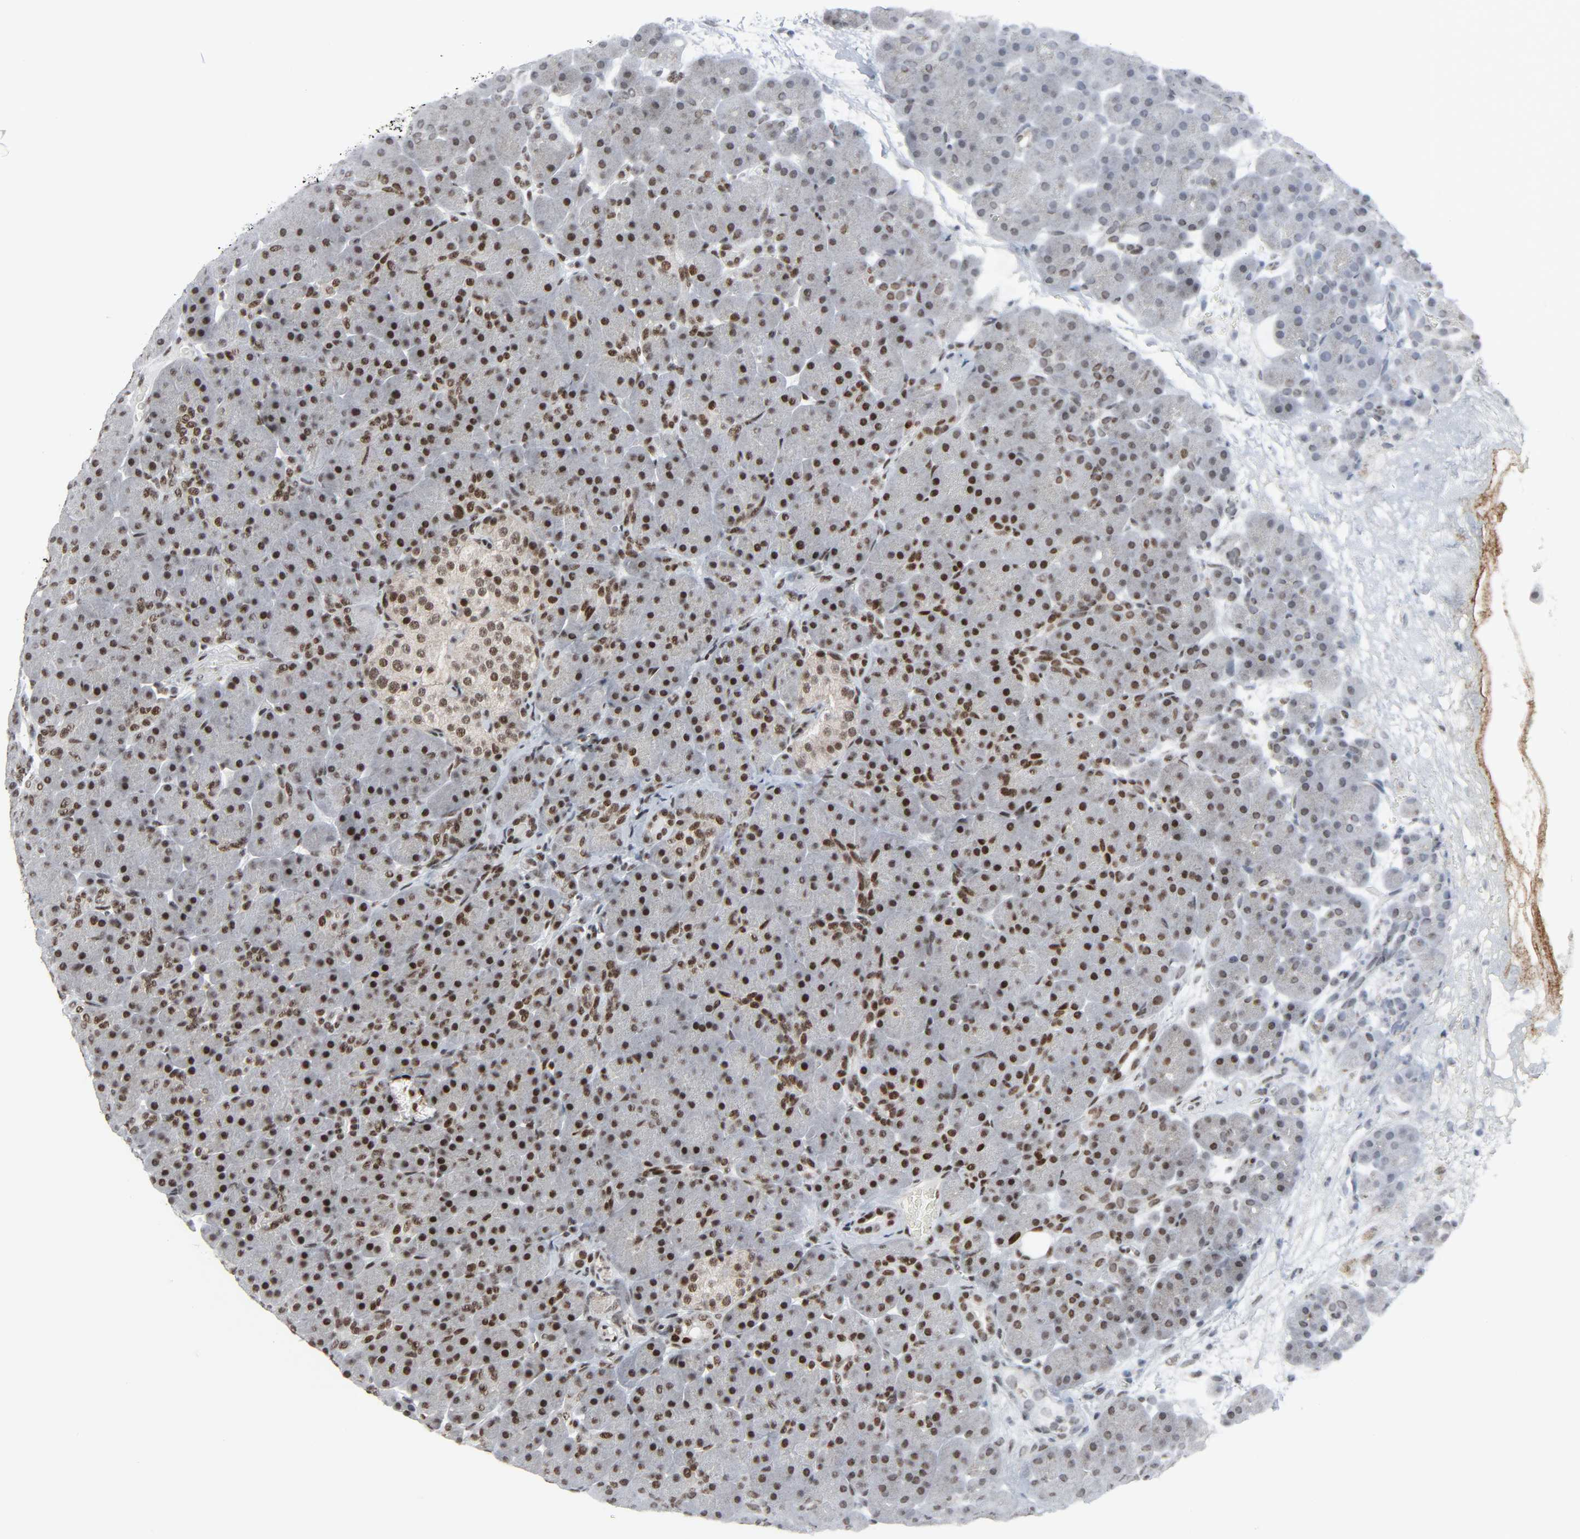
{"staining": {"intensity": "strong", "quantity": ">75%", "location": "nuclear"}, "tissue": "pancreas", "cell_type": "Exocrine glandular cells", "image_type": "normal", "snomed": [{"axis": "morphology", "description": "Normal tissue, NOS"}, {"axis": "topography", "description": "Pancreas"}], "caption": "Pancreas stained for a protein (brown) reveals strong nuclear positive positivity in approximately >75% of exocrine glandular cells.", "gene": "CDK7", "patient": {"sex": "male", "age": 66}}